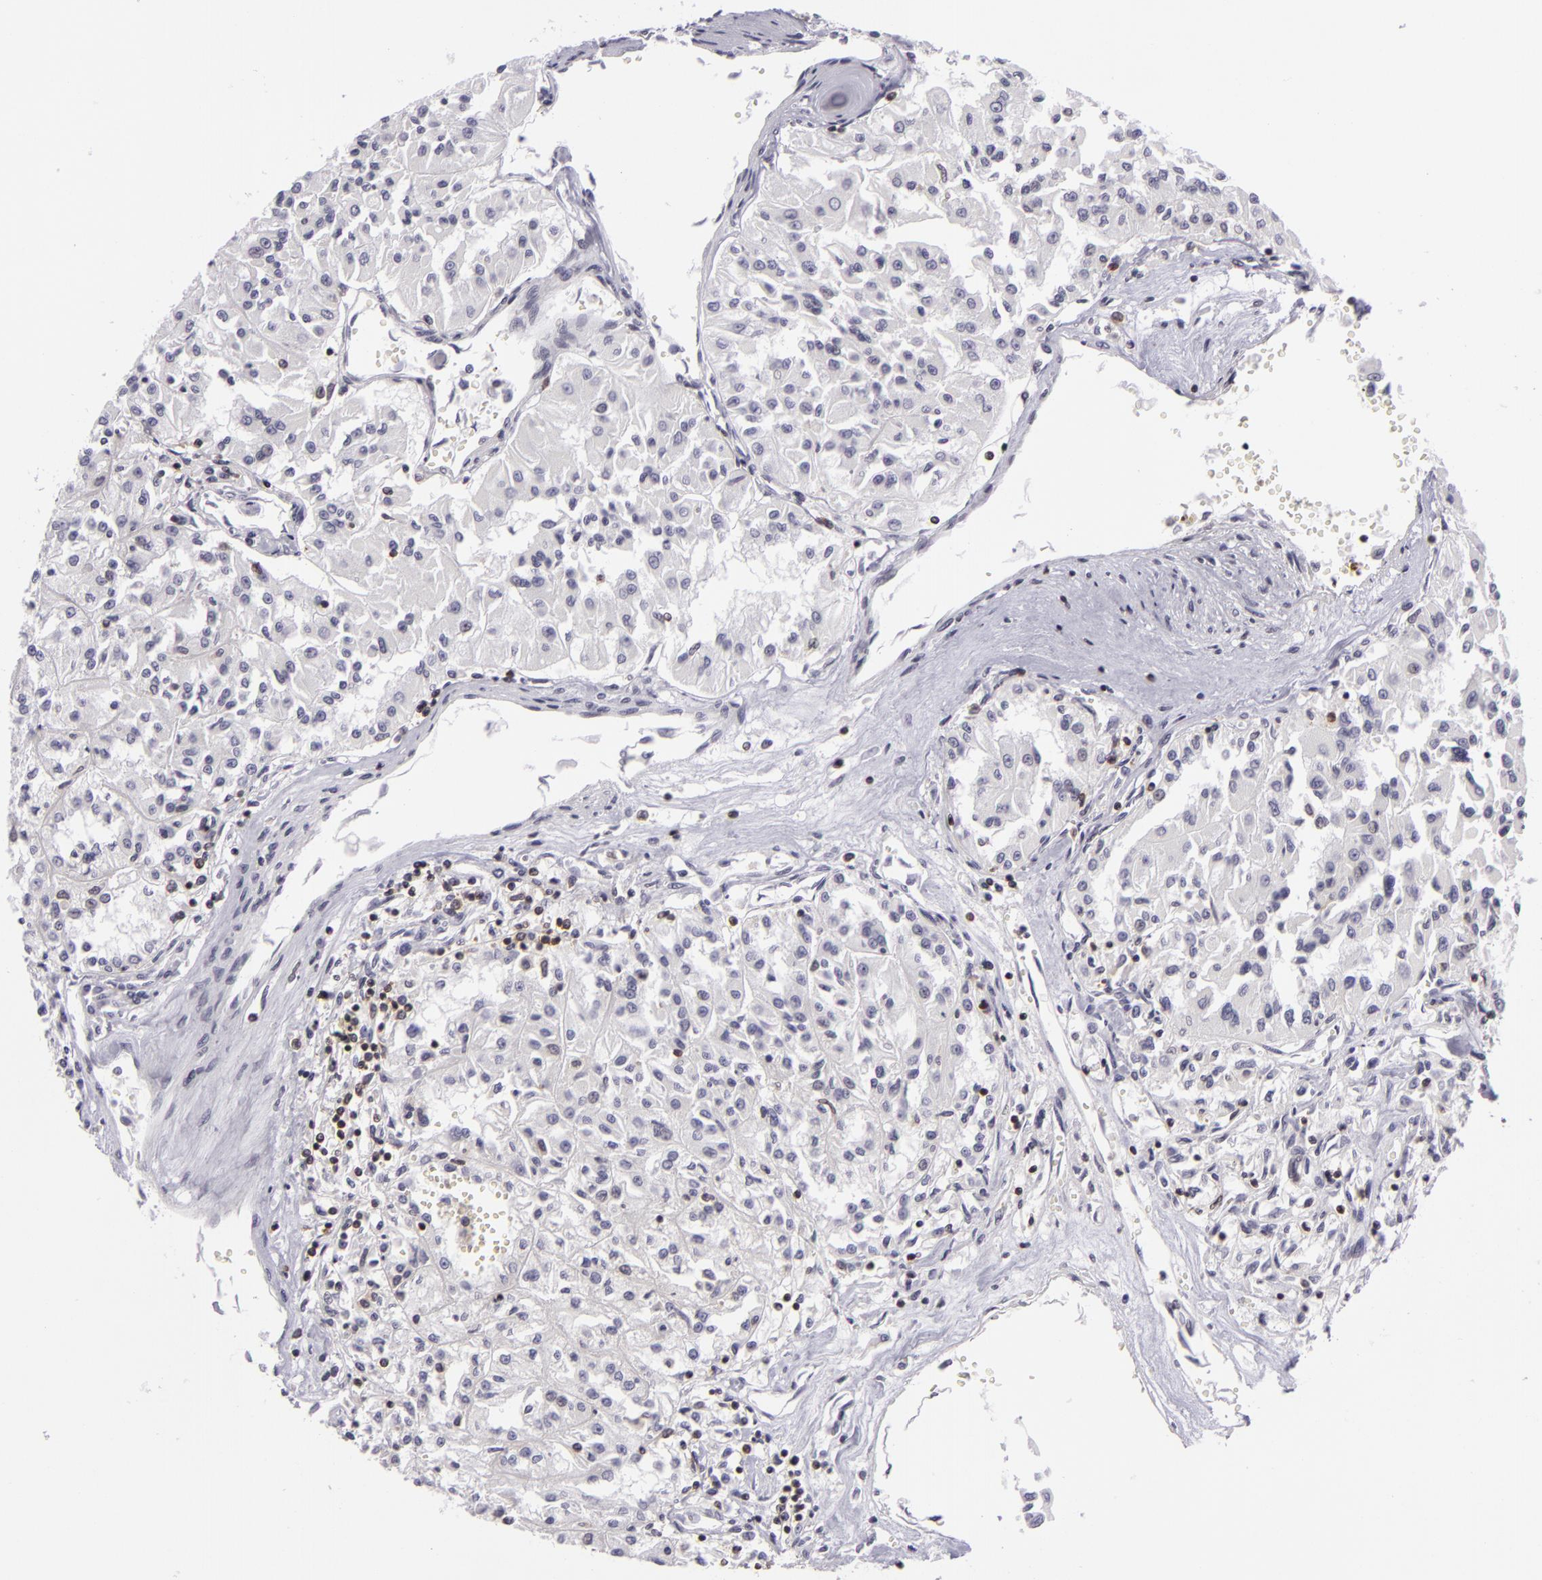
{"staining": {"intensity": "negative", "quantity": "none", "location": "none"}, "tissue": "renal cancer", "cell_type": "Tumor cells", "image_type": "cancer", "snomed": [{"axis": "morphology", "description": "Adenocarcinoma, NOS"}, {"axis": "topography", "description": "Kidney"}], "caption": "A micrograph of renal adenocarcinoma stained for a protein shows no brown staining in tumor cells.", "gene": "KCNAB2", "patient": {"sex": "male", "age": 78}}